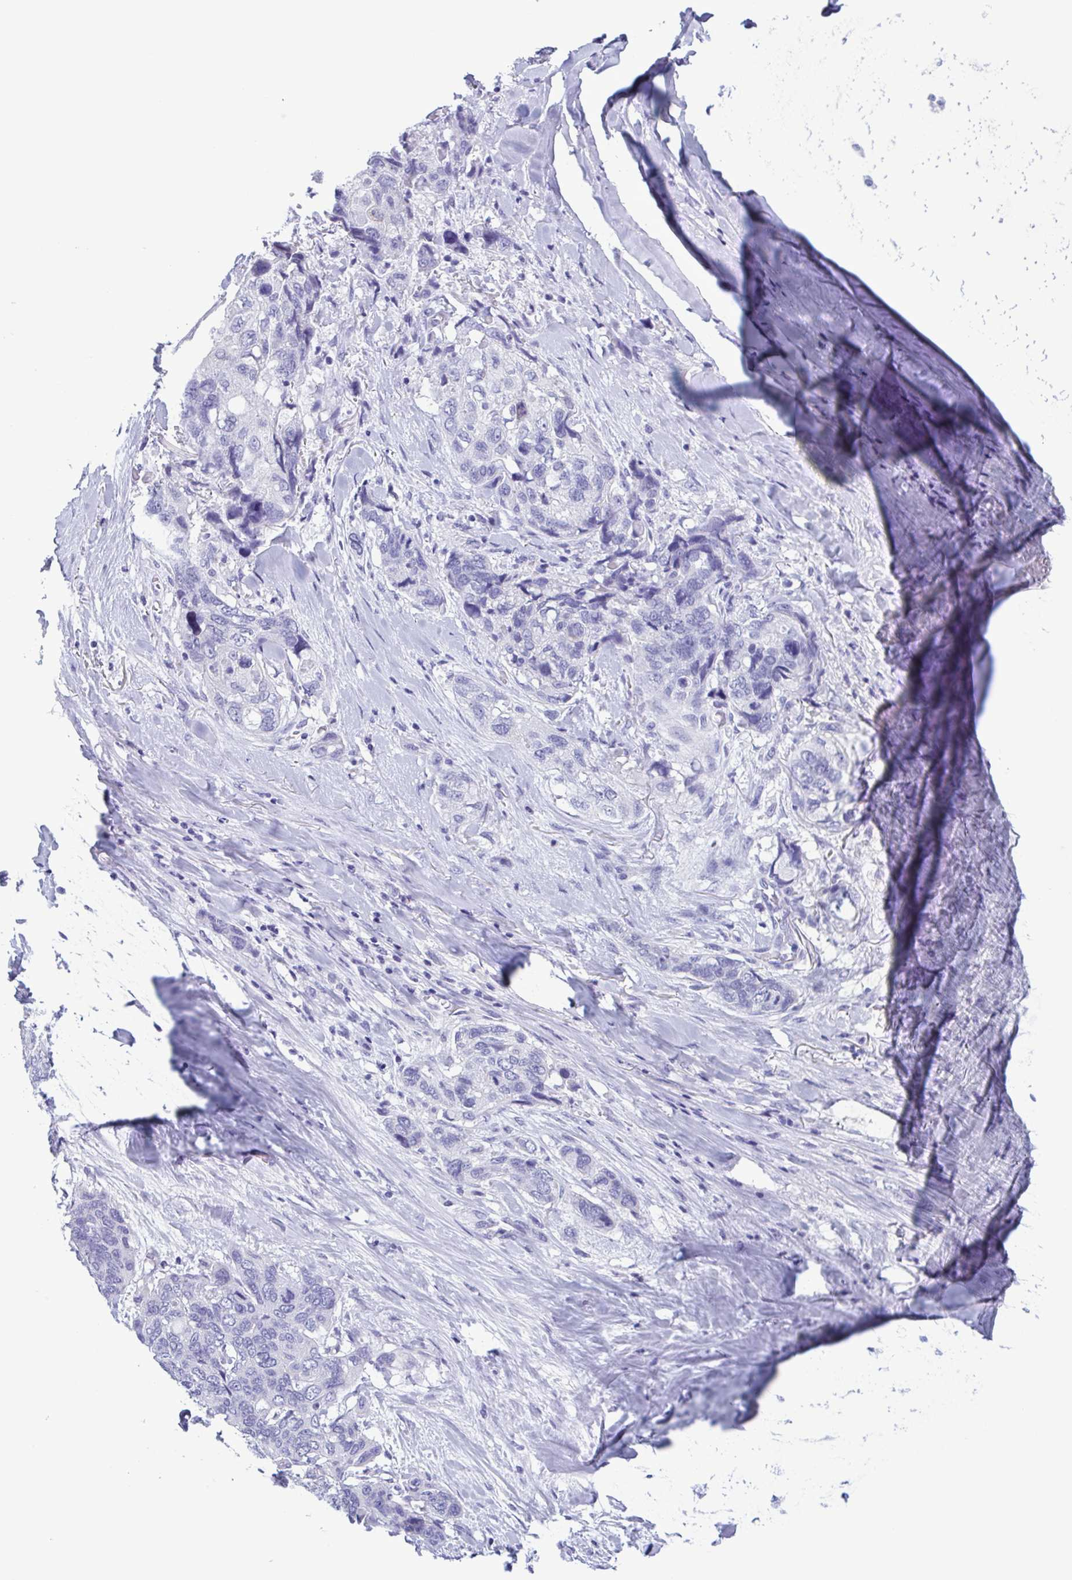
{"staining": {"intensity": "negative", "quantity": "none", "location": "none"}, "tissue": "lung cancer", "cell_type": "Tumor cells", "image_type": "cancer", "snomed": [{"axis": "morphology", "description": "Squamous cell carcinoma, NOS"}, {"axis": "morphology", "description": "Squamous cell carcinoma, metastatic, NOS"}, {"axis": "topography", "description": "Lymph node"}, {"axis": "topography", "description": "Lung"}], "caption": "Immunohistochemistry of human lung metastatic squamous cell carcinoma reveals no expression in tumor cells. (DAB IHC visualized using brightfield microscopy, high magnification).", "gene": "INAFM1", "patient": {"sex": "male", "age": 41}}